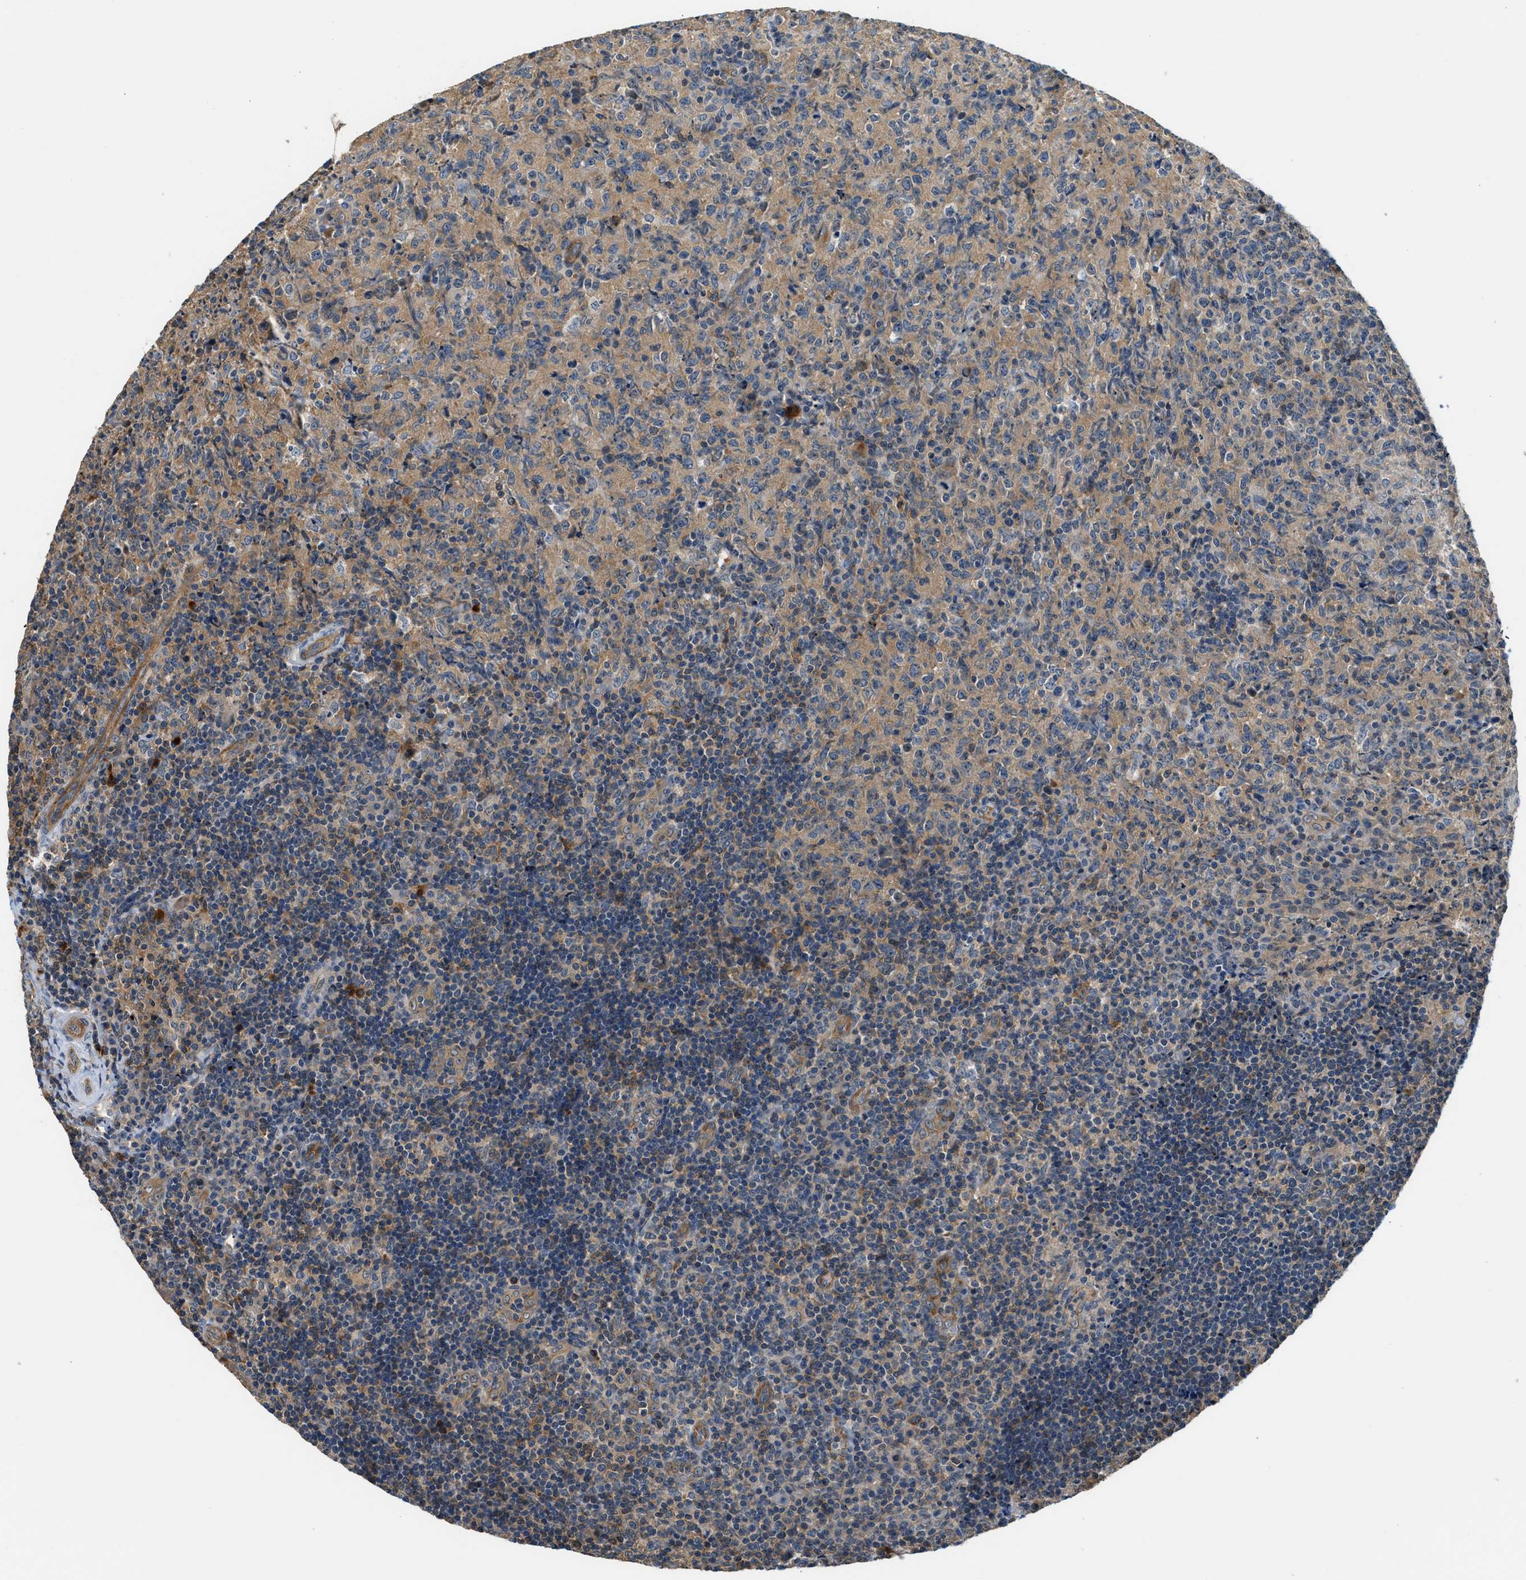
{"staining": {"intensity": "weak", "quantity": ">75%", "location": "cytoplasmic/membranous"}, "tissue": "lymphoma", "cell_type": "Tumor cells", "image_type": "cancer", "snomed": [{"axis": "morphology", "description": "Malignant lymphoma, non-Hodgkin's type, High grade"}, {"axis": "topography", "description": "Tonsil"}], "caption": "Lymphoma was stained to show a protein in brown. There is low levels of weak cytoplasmic/membranous positivity in about >75% of tumor cells. The protein is shown in brown color, while the nuclei are stained blue.", "gene": "CBLB", "patient": {"sex": "female", "age": 36}}